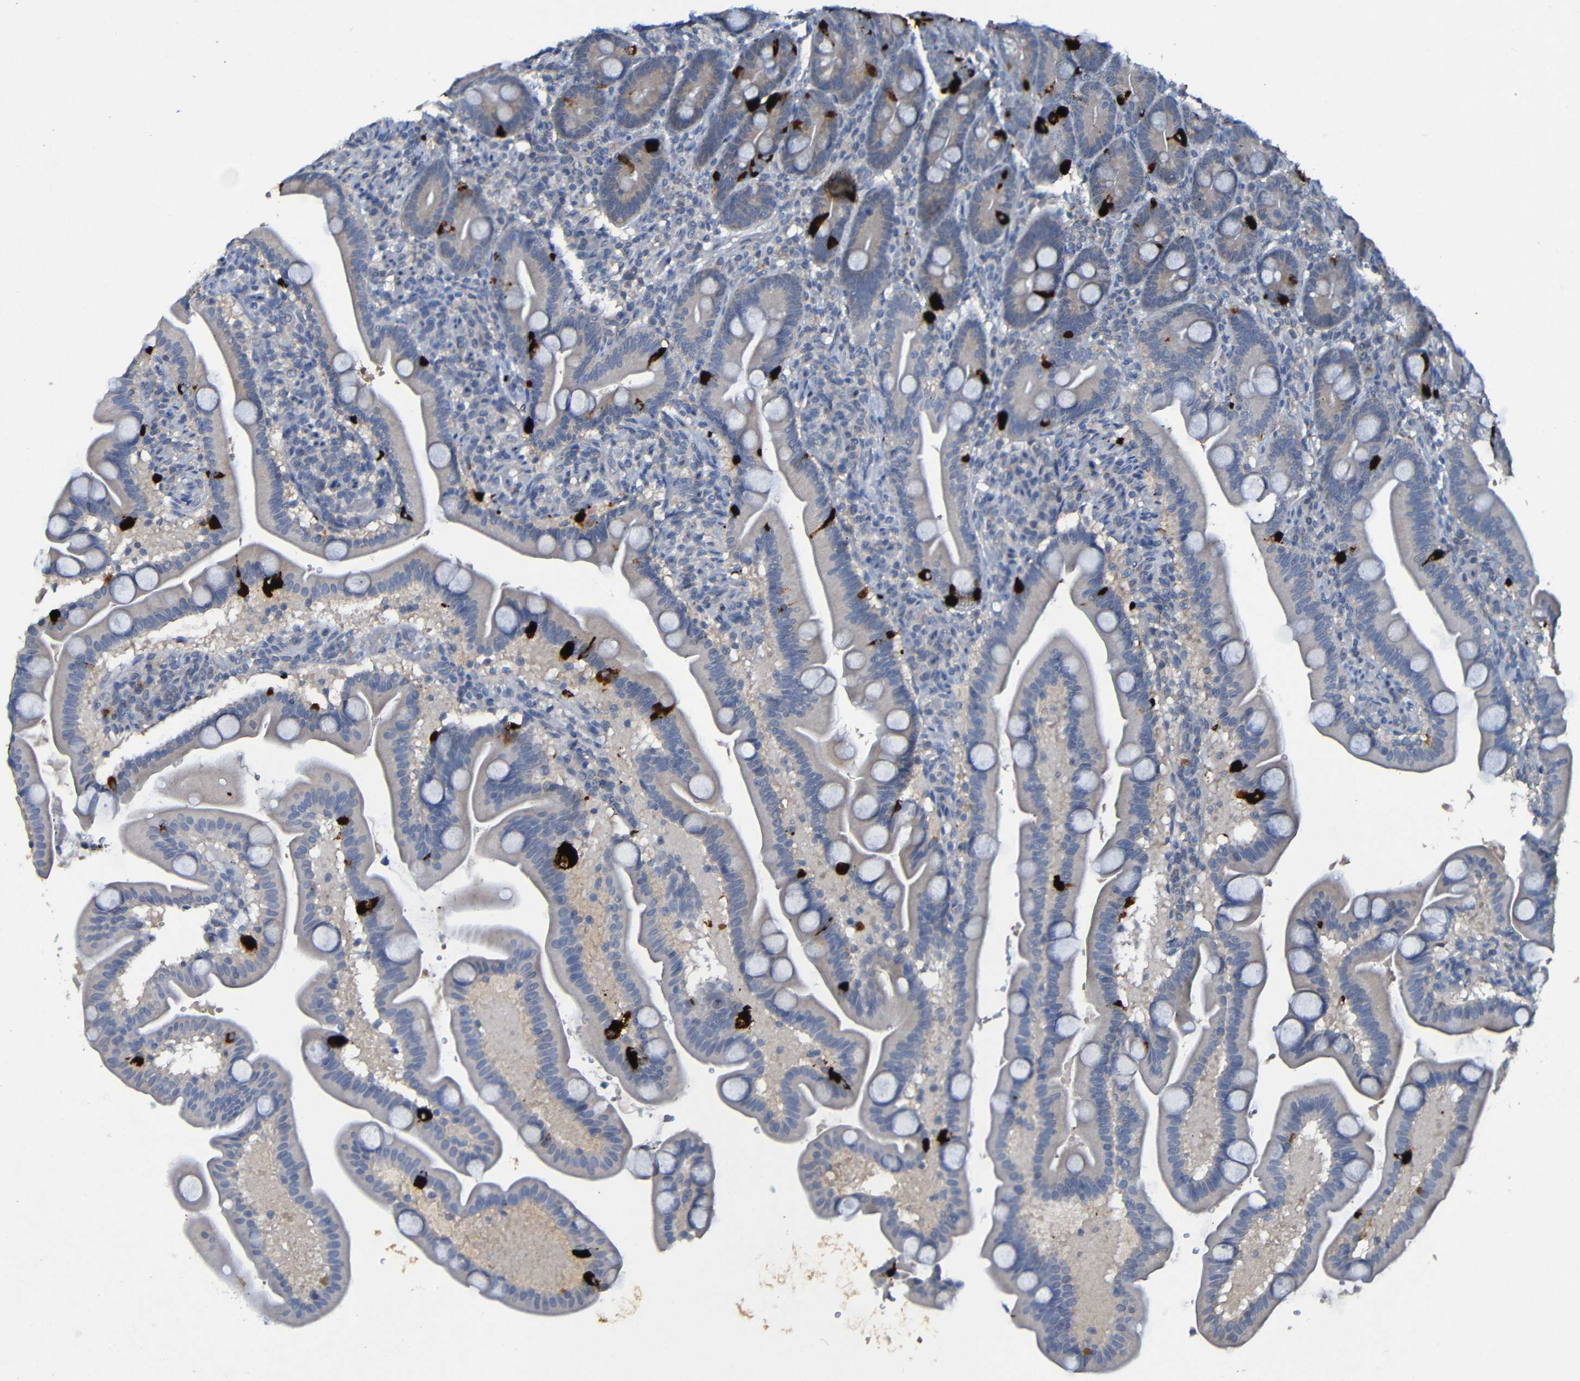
{"staining": {"intensity": "strong", "quantity": "<25%", "location": "cytoplasmic/membranous"}, "tissue": "duodenum", "cell_type": "Glandular cells", "image_type": "normal", "snomed": [{"axis": "morphology", "description": "Normal tissue, NOS"}, {"axis": "topography", "description": "Duodenum"}], "caption": "Brown immunohistochemical staining in unremarkable duodenum shows strong cytoplasmic/membranous staining in approximately <25% of glandular cells. (DAB (3,3'-diaminobenzidine) IHC with brightfield microscopy, high magnification).", "gene": "LRRC70", "patient": {"sex": "male", "age": 54}}